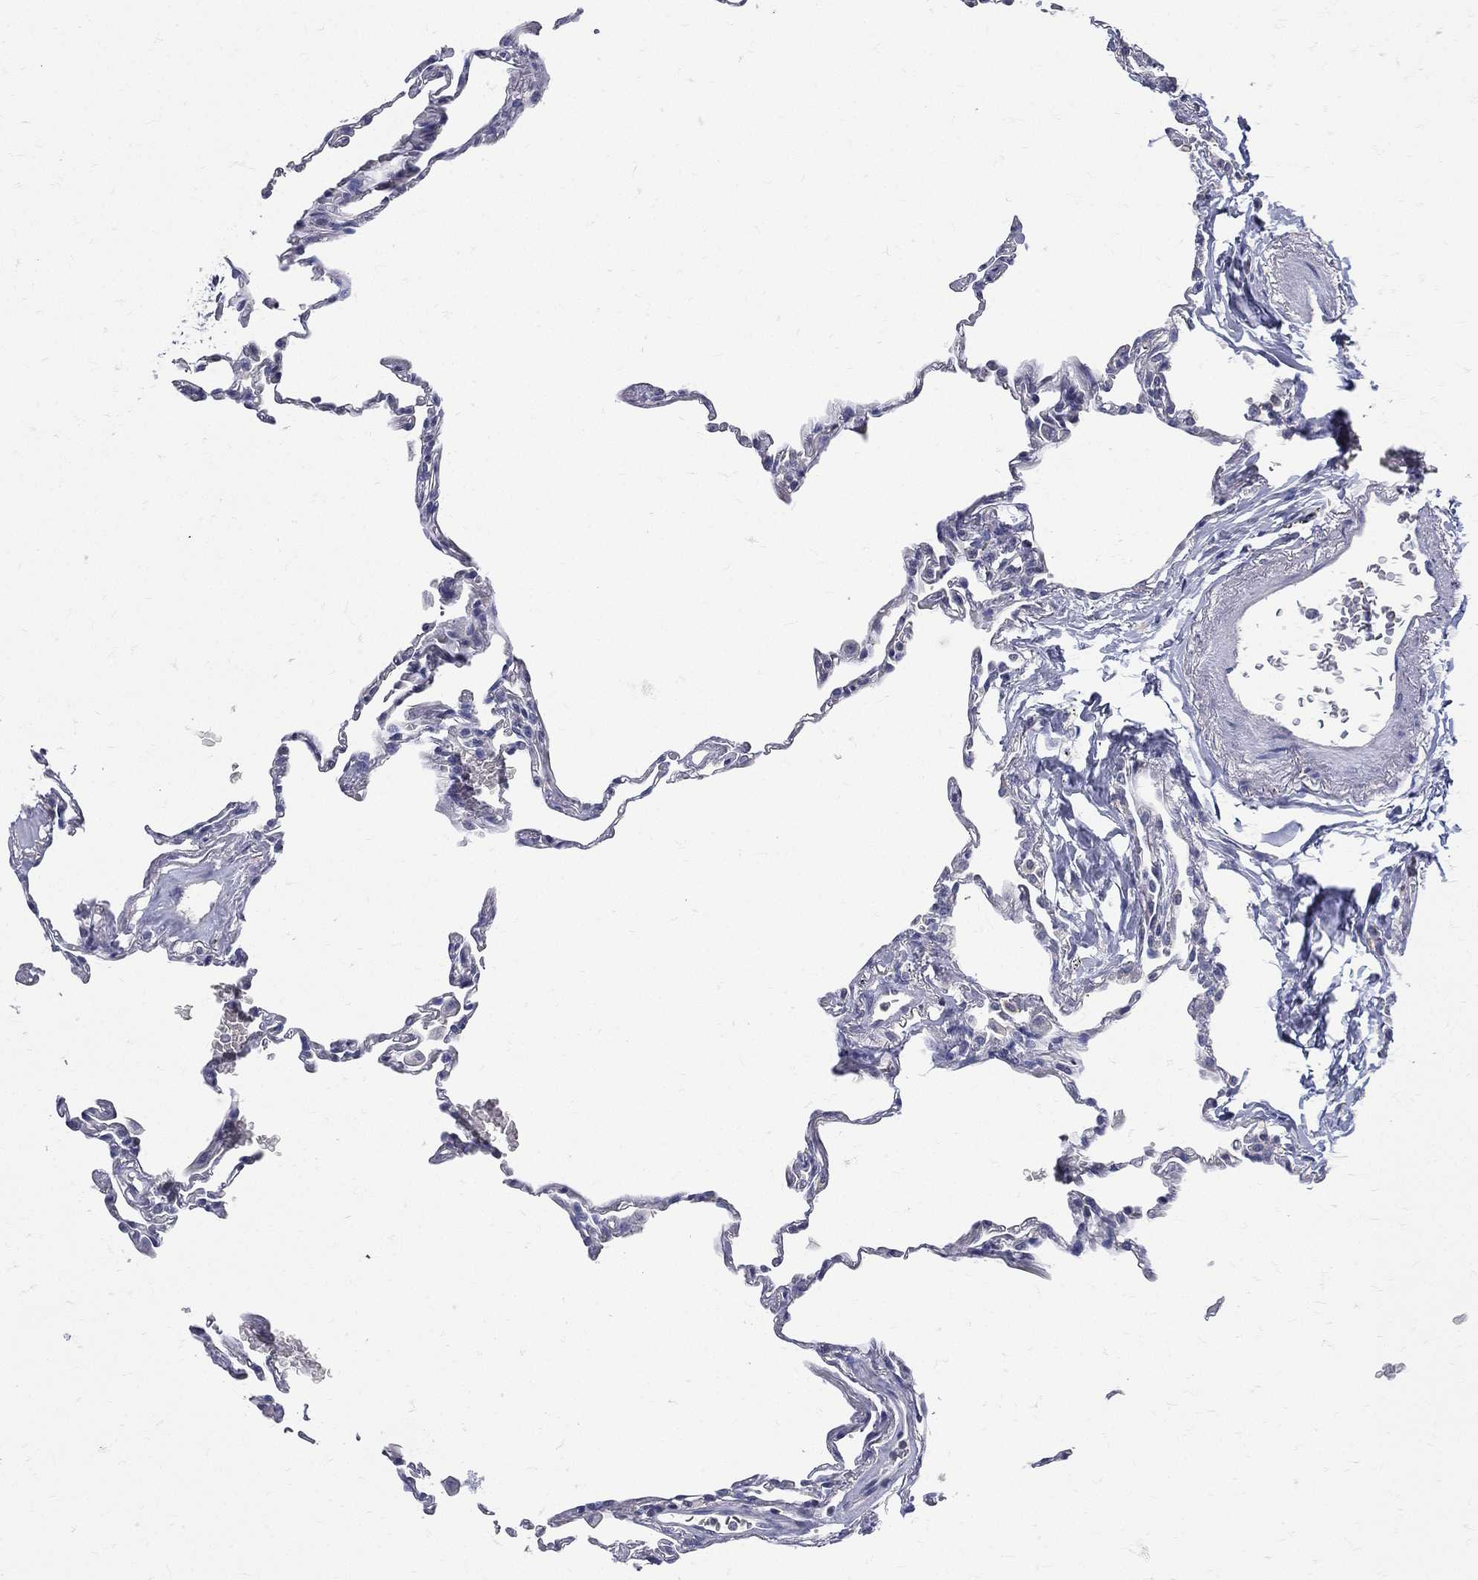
{"staining": {"intensity": "negative", "quantity": "none", "location": "none"}, "tissue": "lung", "cell_type": "Alveolar cells", "image_type": "normal", "snomed": [{"axis": "morphology", "description": "Normal tissue, NOS"}, {"axis": "topography", "description": "Lung"}], "caption": "A photomicrograph of human lung is negative for staining in alveolar cells. Nuclei are stained in blue.", "gene": "ETNPPL", "patient": {"sex": "female", "age": 57}}